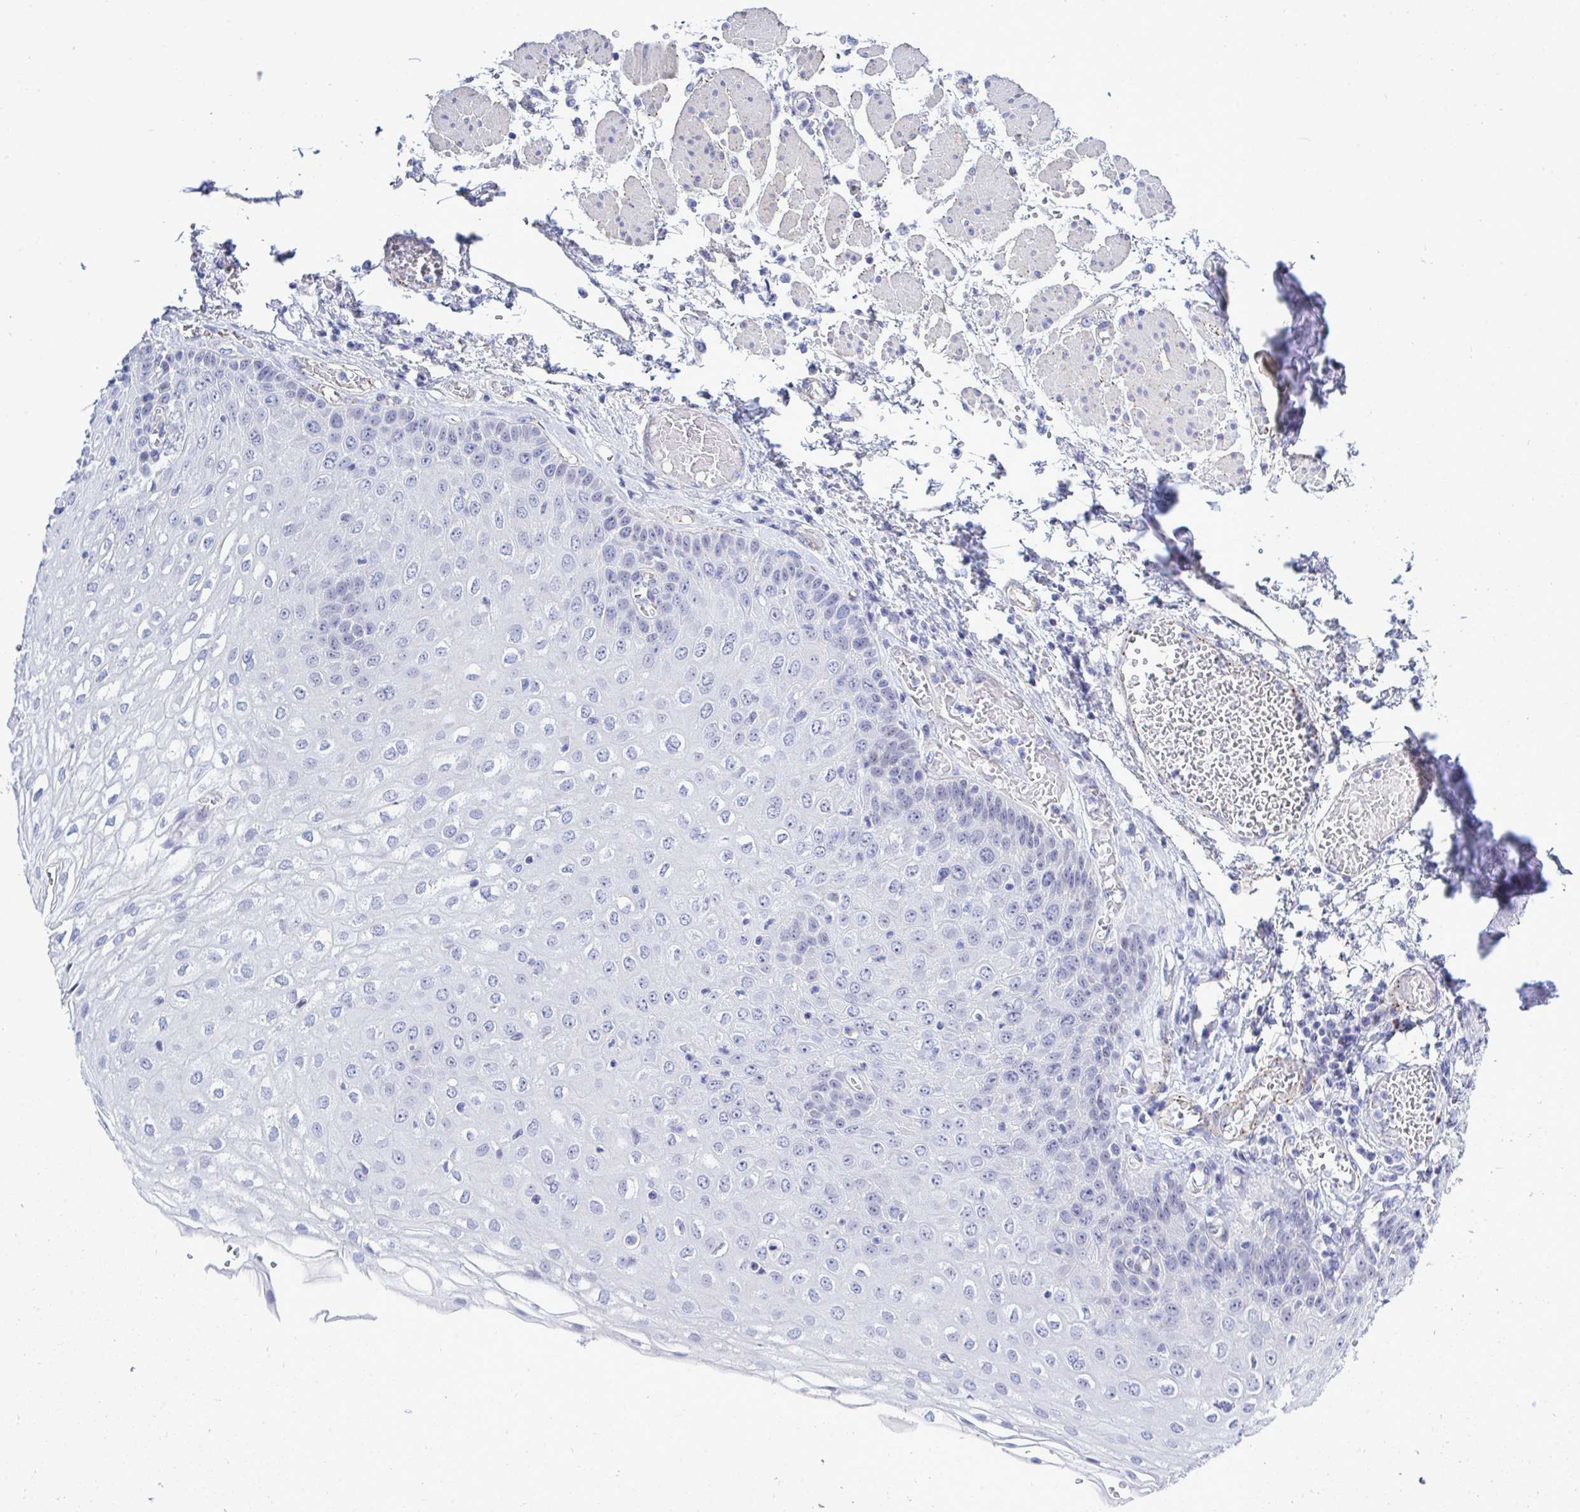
{"staining": {"intensity": "negative", "quantity": "none", "location": "none"}, "tissue": "esophagus", "cell_type": "Squamous epithelial cells", "image_type": "normal", "snomed": [{"axis": "morphology", "description": "Normal tissue, NOS"}, {"axis": "morphology", "description": "Adenocarcinoma, NOS"}, {"axis": "topography", "description": "Esophagus"}], "caption": "A high-resolution histopathology image shows immunohistochemistry (IHC) staining of benign esophagus, which reveals no significant staining in squamous epithelial cells. (DAB (3,3'-diaminobenzidine) immunohistochemistry visualized using brightfield microscopy, high magnification).", "gene": "SLC25A51", "patient": {"sex": "male", "age": 81}}